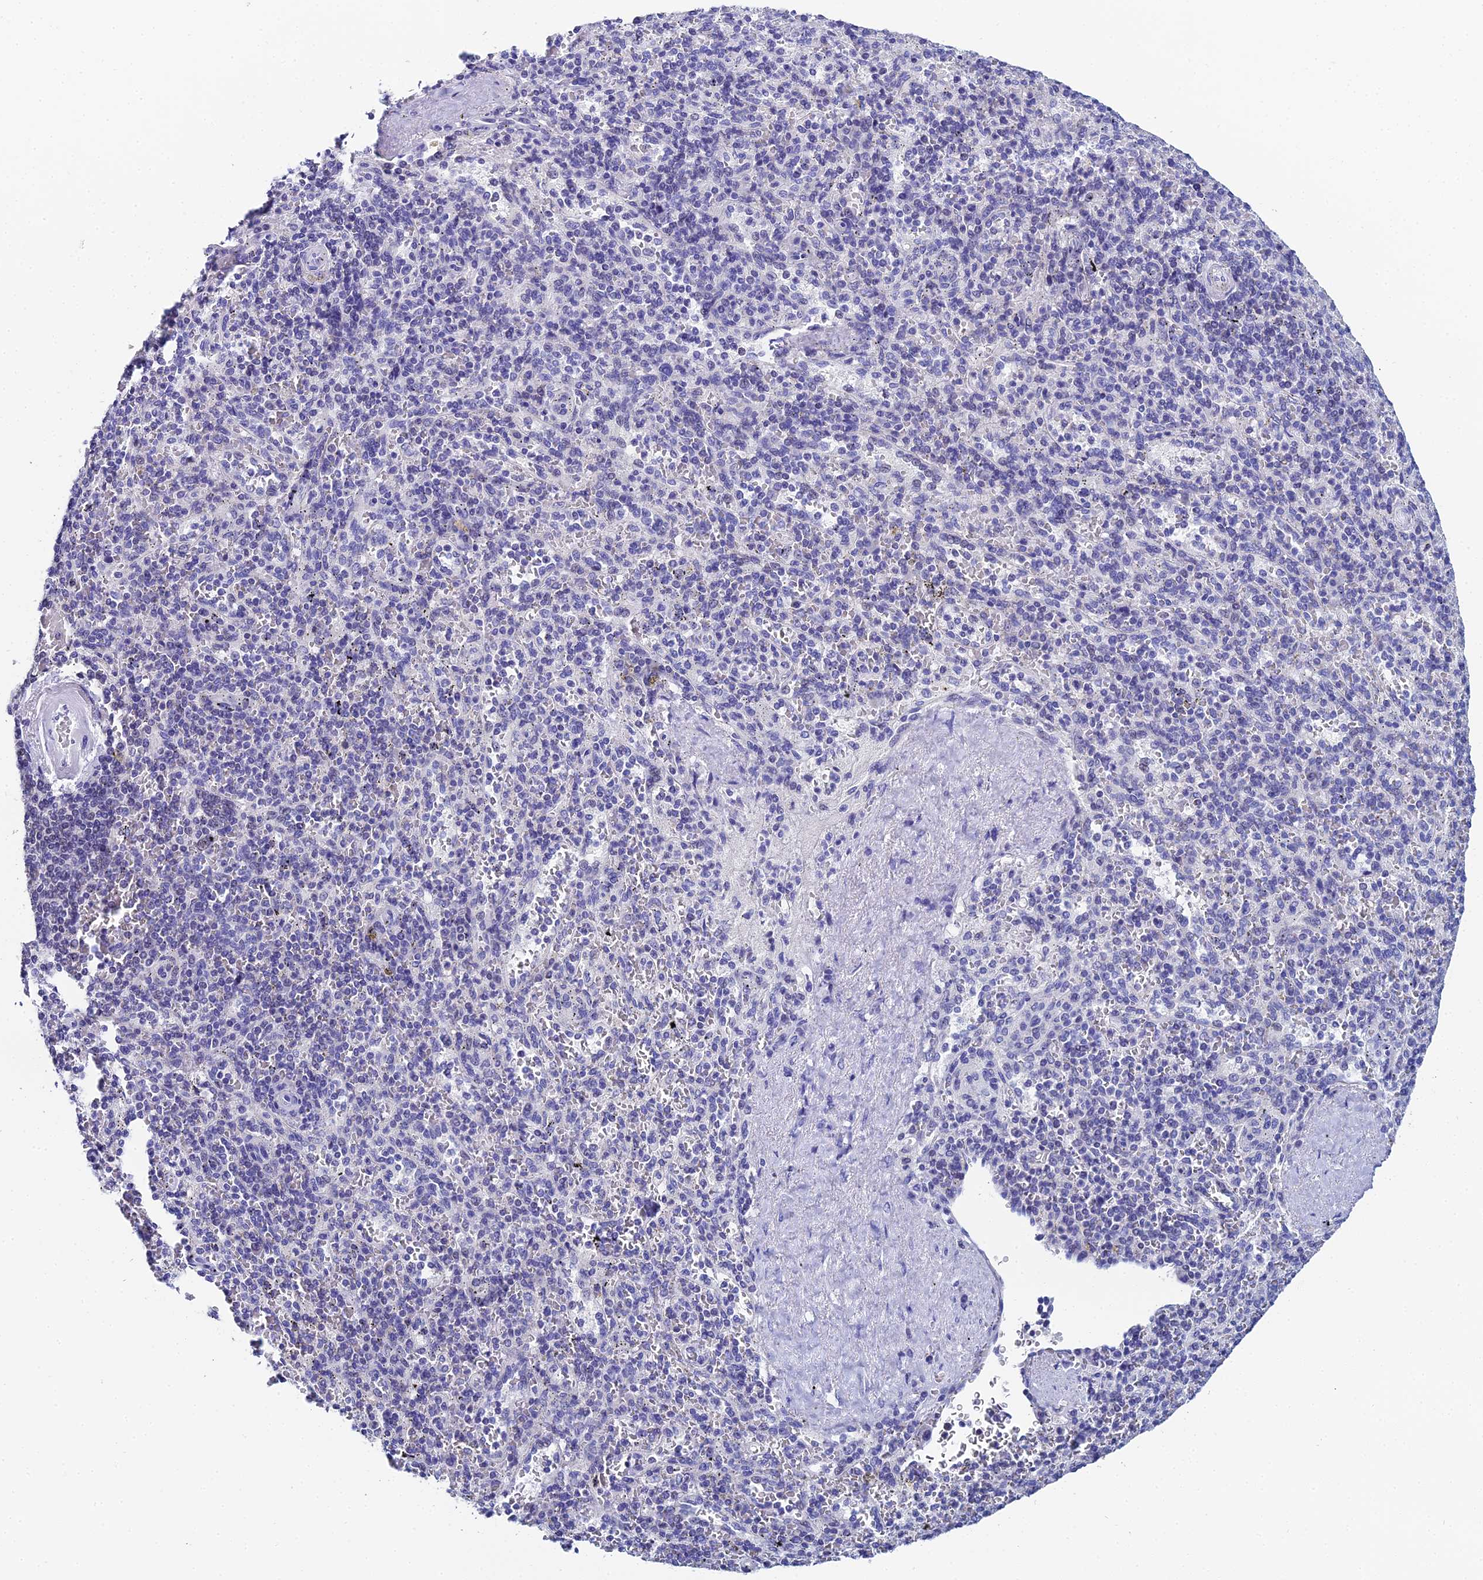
{"staining": {"intensity": "negative", "quantity": "none", "location": "none"}, "tissue": "spleen", "cell_type": "Cells in red pulp", "image_type": "normal", "snomed": [{"axis": "morphology", "description": "Normal tissue, NOS"}, {"axis": "topography", "description": "Spleen"}], "caption": "A histopathology image of spleen stained for a protein reveals no brown staining in cells in red pulp.", "gene": "OCM2", "patient": {"sex": "male", "age": 82}}